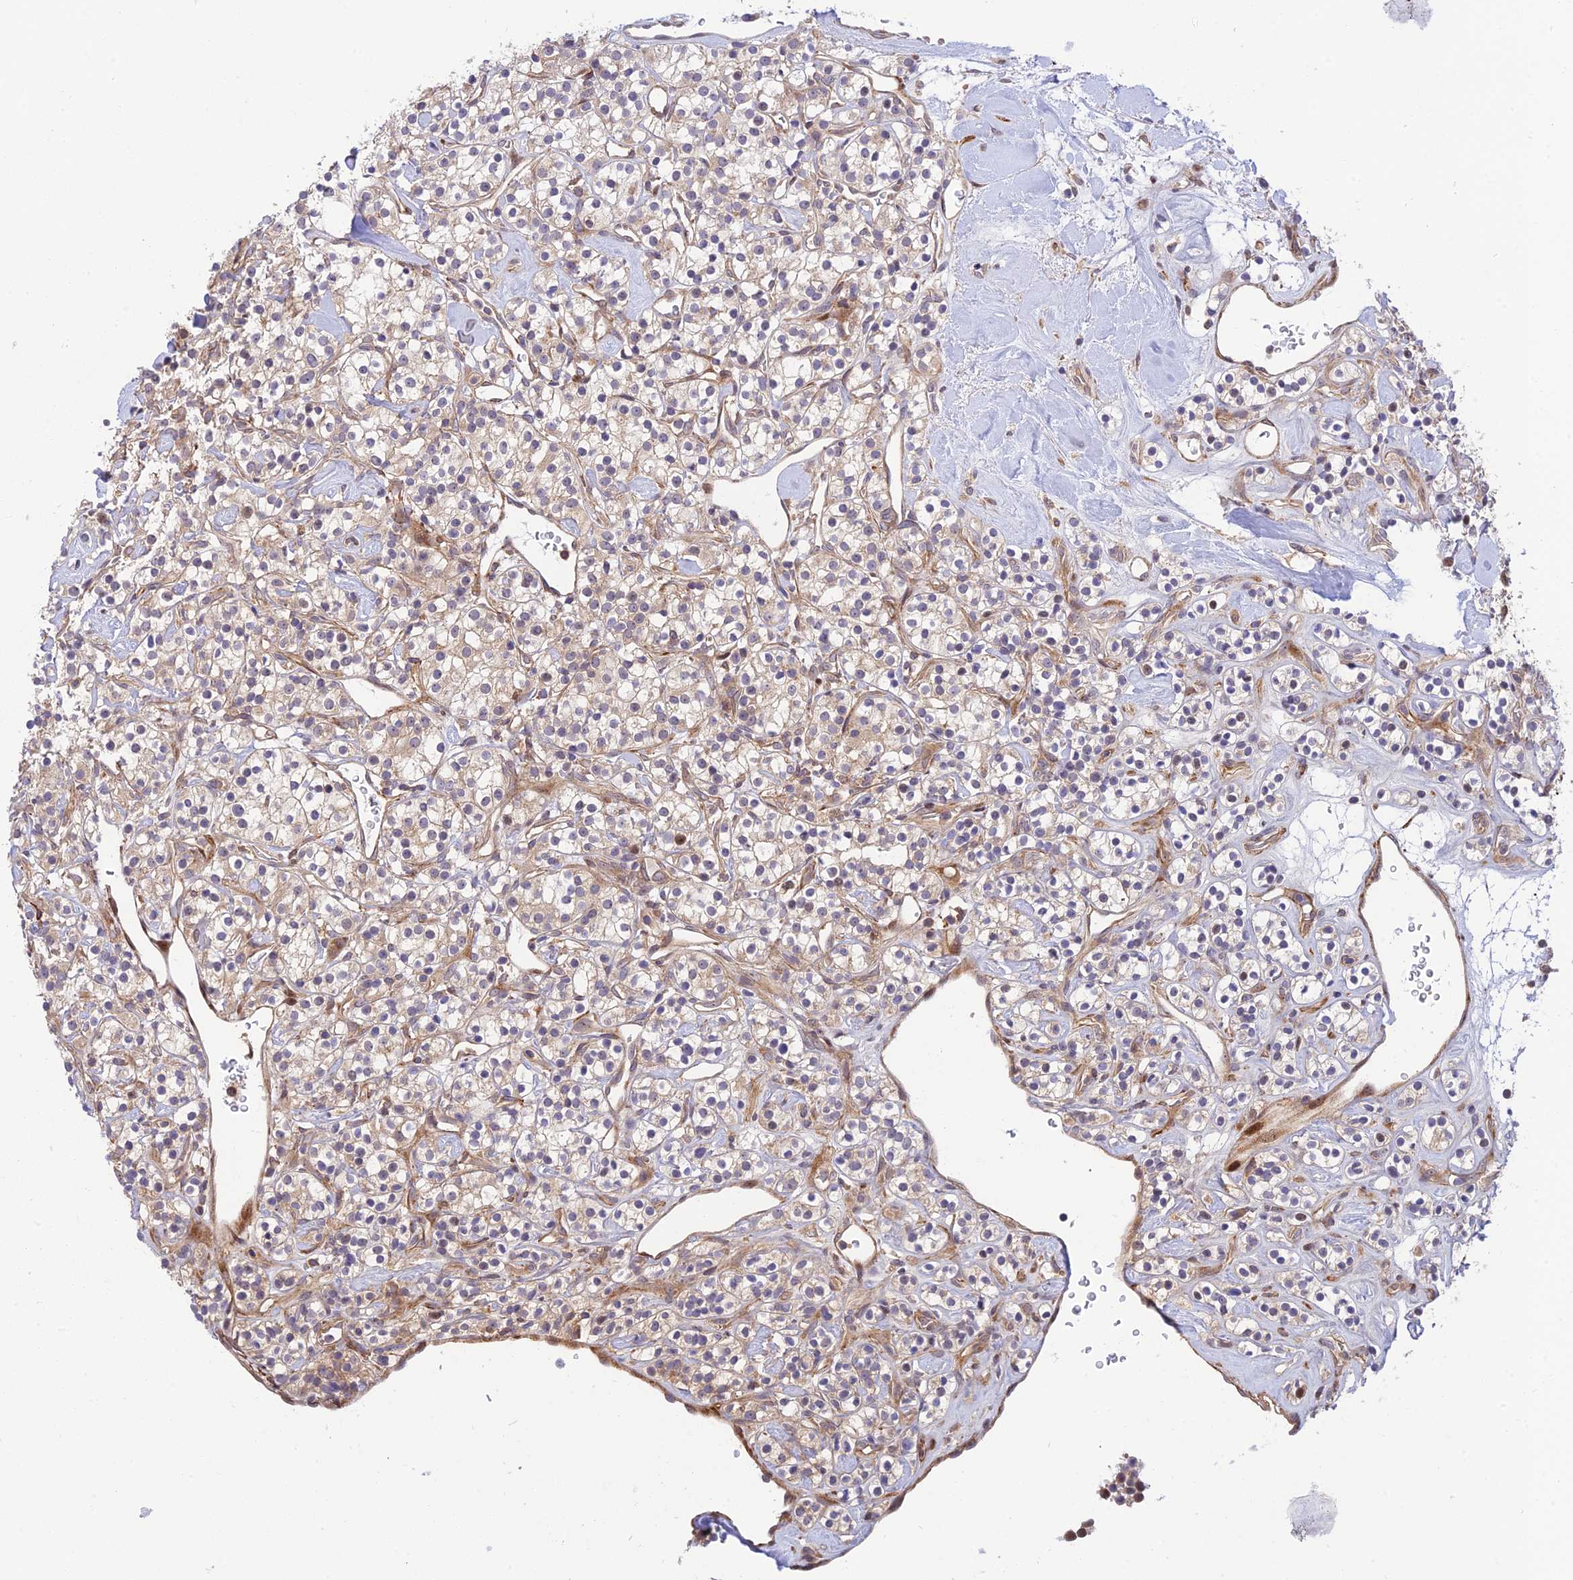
{"staining": {"intensity": "weak", "quantity": "<25%", "location": "cytoplasmic/membranous"}, "tissue": "renal cancer", "cell_type": "Tumor cells", "image_type": "cancer", "snomed": [{"axis": "morphology", "description": "Adenocarcinoma, NOS"}, {"axis": "topography", "description": "Kidney"}], "caption": "IHC photomicrograph of neoplastic tissue: human renal cancer stained with DAB (3,3'-diaminobenzidine) reveals no significant protein positivity in tumor cells.", "gene": "ZNF584", "patient": {"sex": "male", "age": 77}}